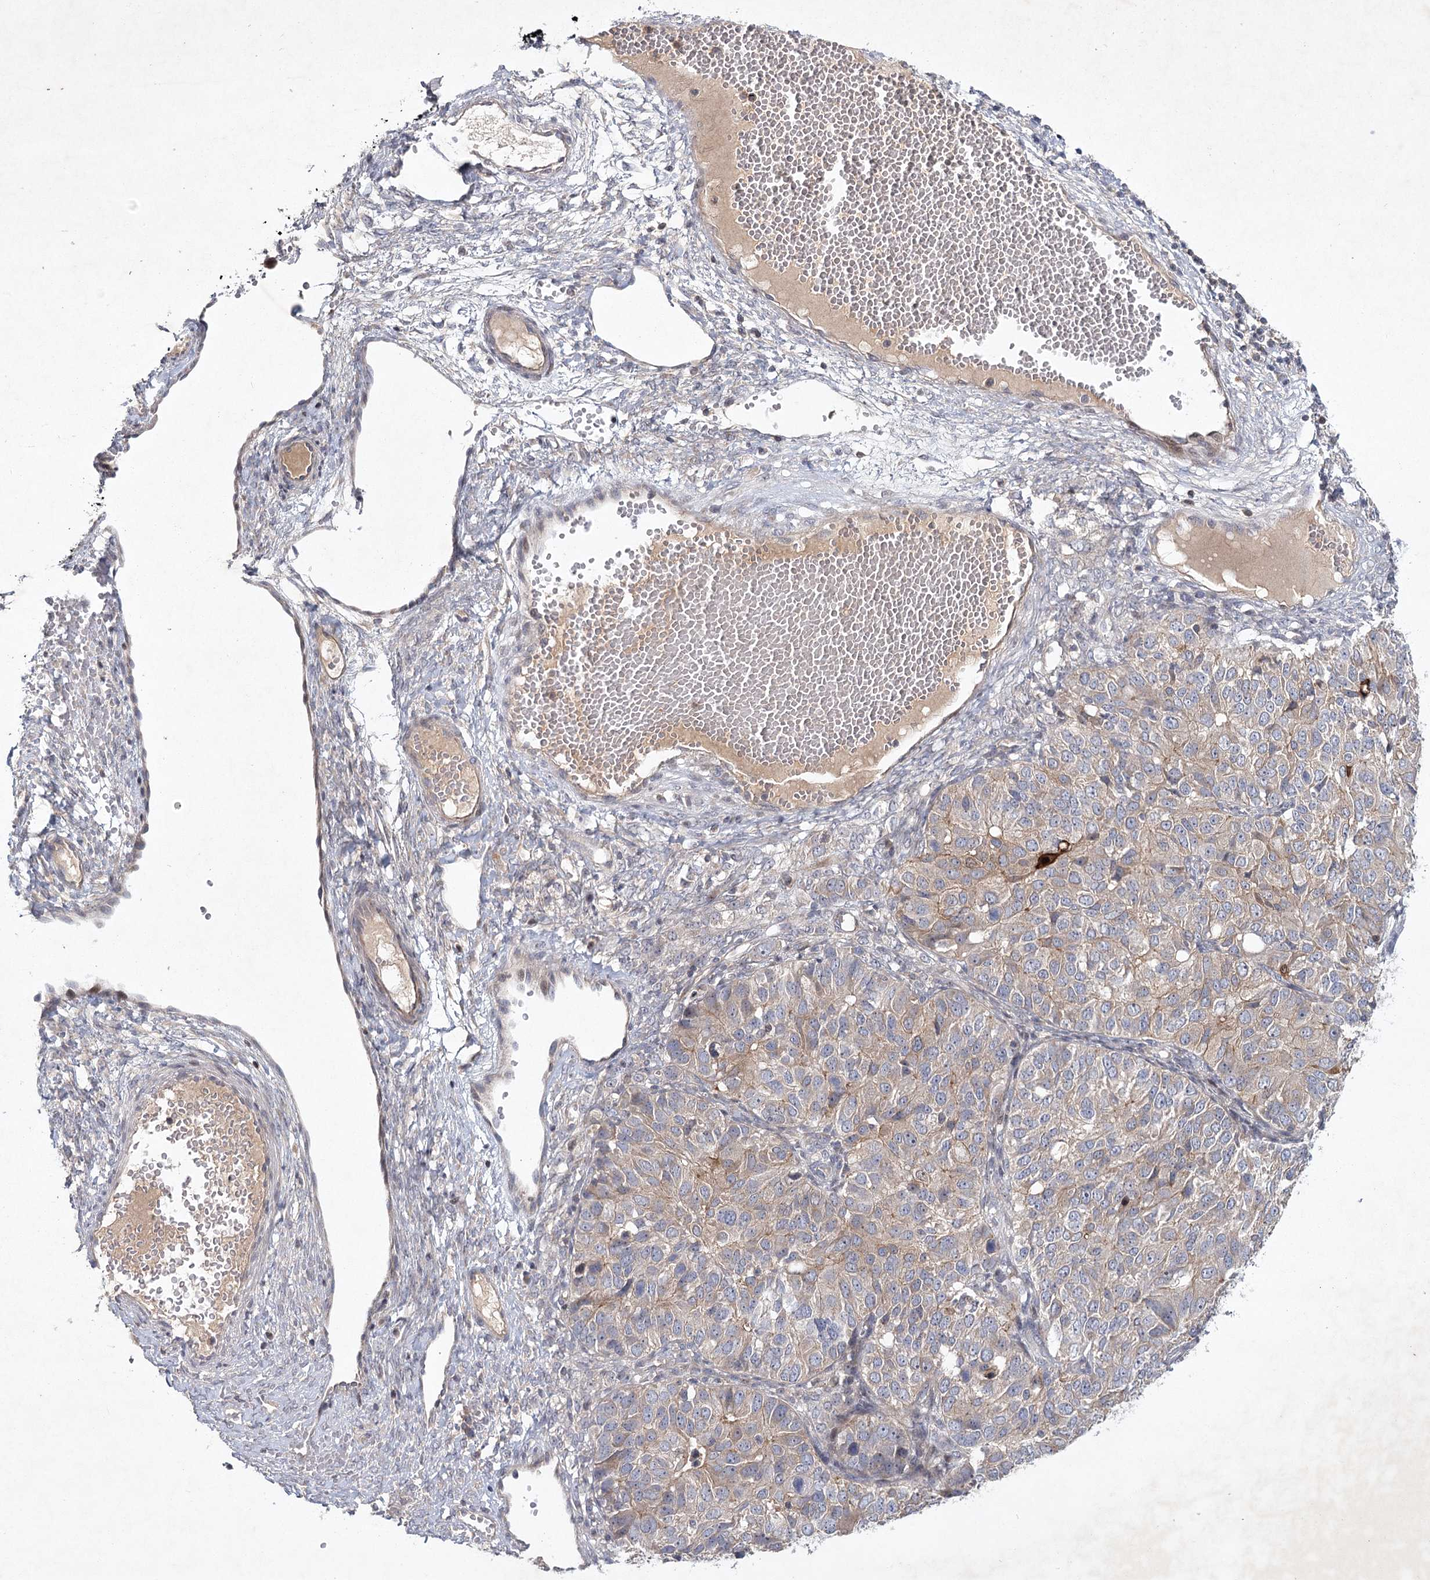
{"staining": {"intensity": "weak", "quantity": "25%-75%", "location": "cytoplasmic/membranous"}, "tissue": "ovarian cancer", "cell_type": "Tumor cells", "image_type": "cancer", "snomed": [{"axis": "morphology", "description": "Carcinoma, endometroid"}, {"axis": "topography", "description": "Ovary"}], "caption": "Human endometroid carcinoma (ovarian) stained for a protein (brown) demonstrates weak cytoplasmic/membranous positive expression in approximately 25%-75% of tumor cells.", "gene": "MAP3K13", "patient": {"sex": "female", "age": 51}}